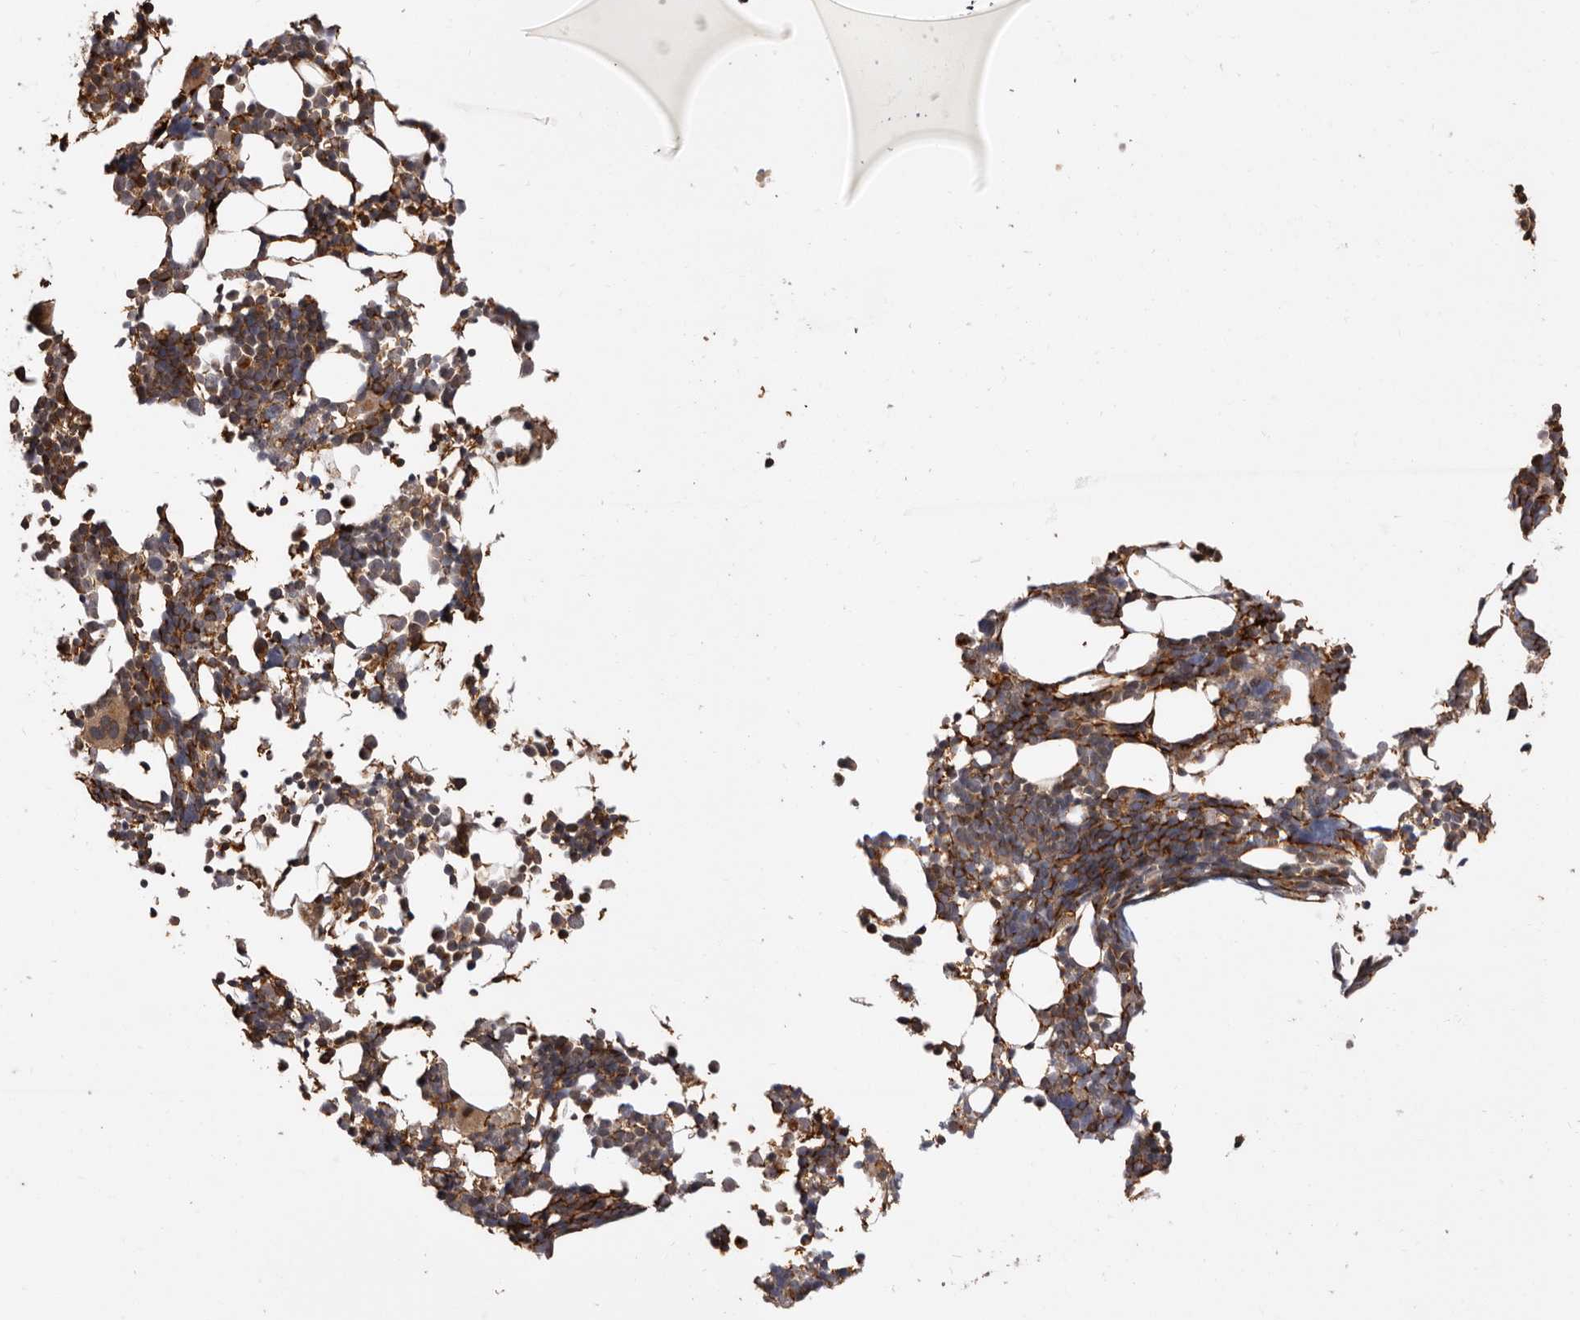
{"staining": {"intensity": "moderate", "quantity": ">75%", "location": "cytoplasmic/membranous"}, "tissue": "bone marrow", "cell_type": "Hematopoietic cells", "image_type": "normal", "snomed": [{"axis": "morphology", "description": "Normal tissue, NOS"}, {"axis": "morphology", "description": "Inflammation, NOS"}, {"axis": "topography", "description": "Bone marrow"}], "caption": "Moderate cytoplasmic/membranous protein staining is identified in about >75% of hematopoietic cells in bone marrow. Immunohistochemistry (ihc) stains the protein in brown and the nuclei are stained blue.", "gene": "GPR27", "patient": {"sex": "male", "age": 21}}